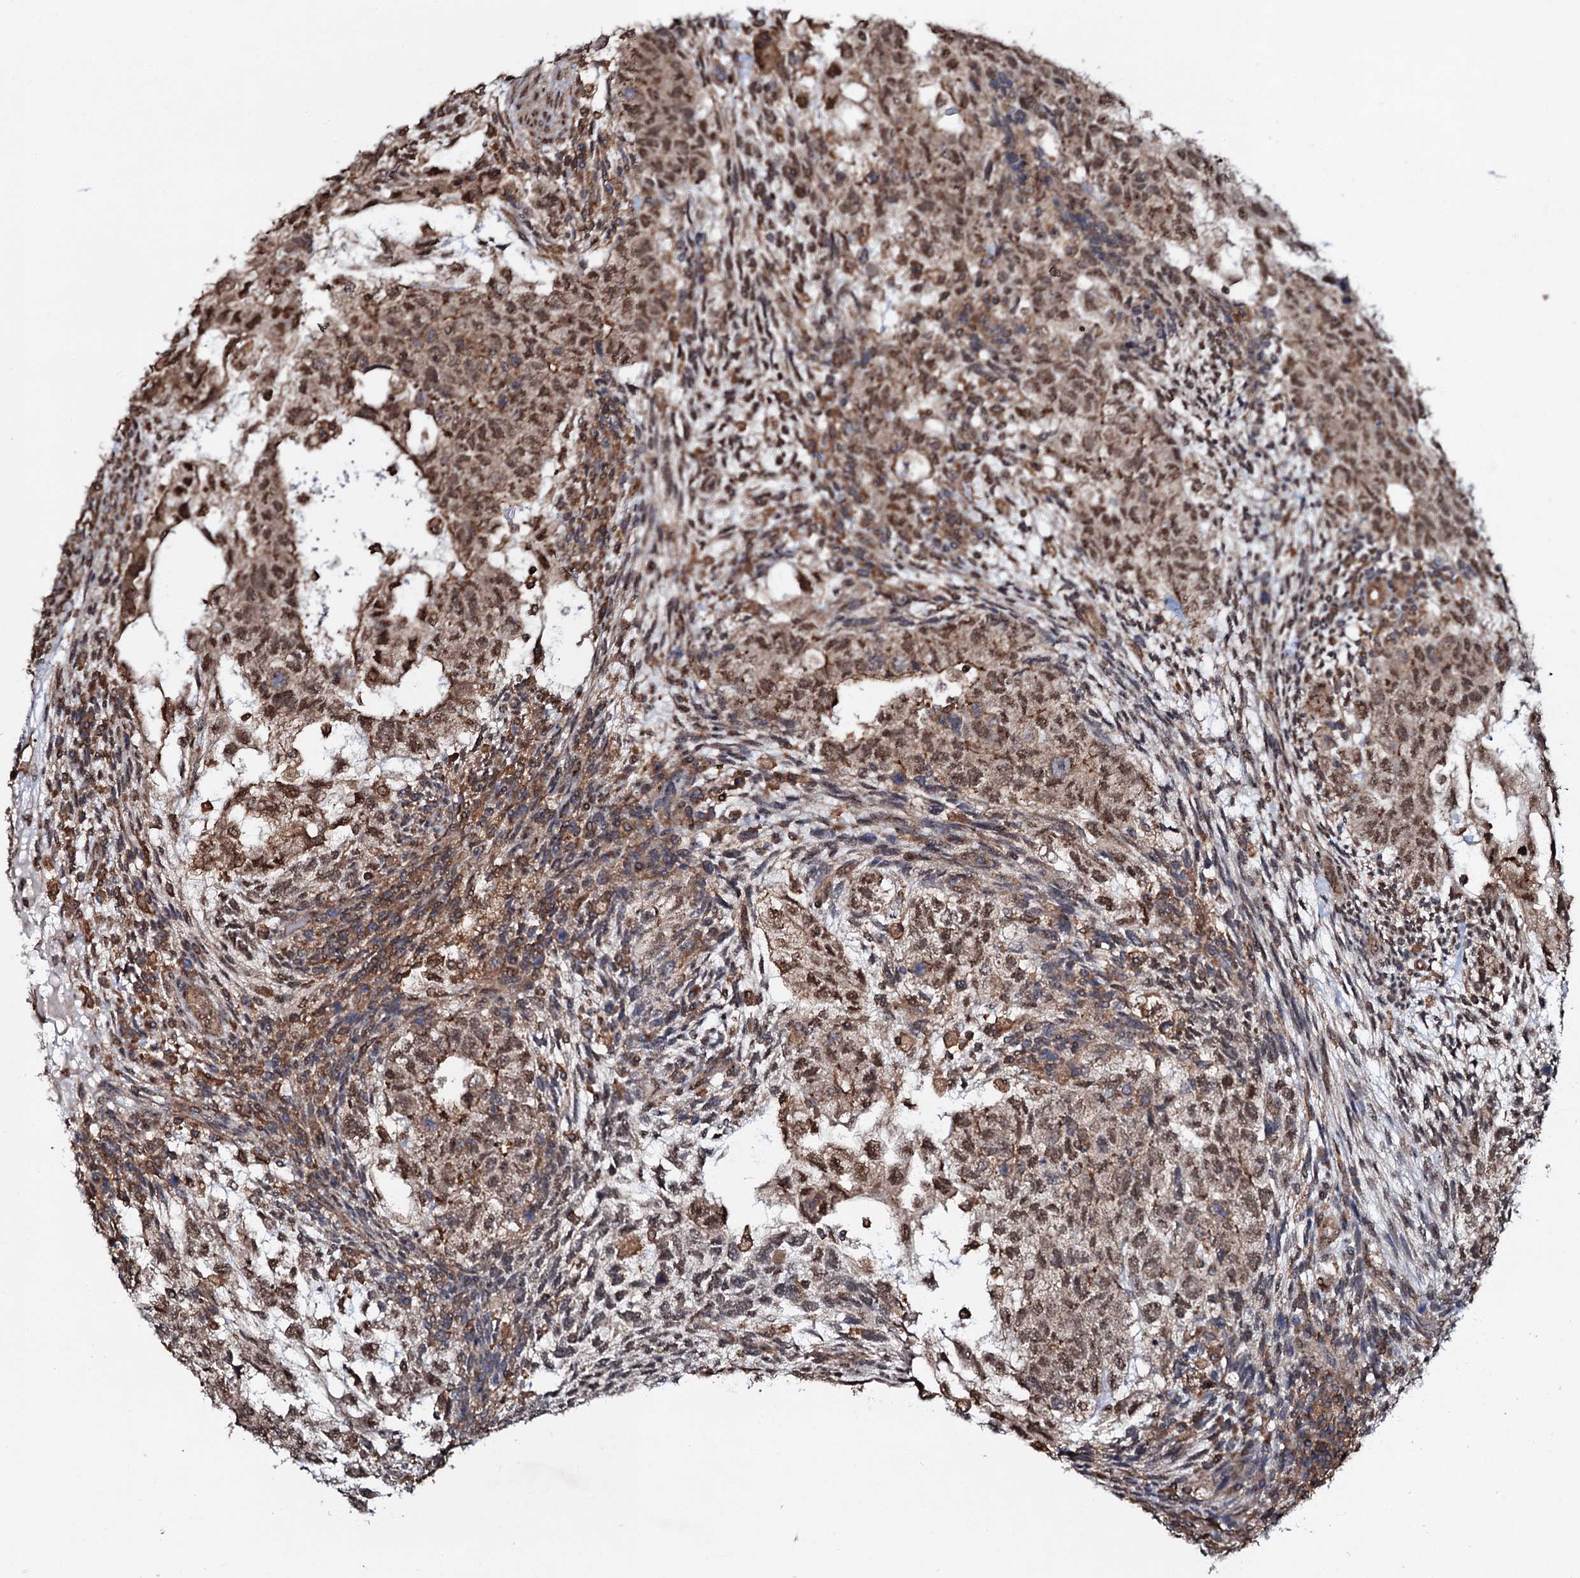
{"staining": {"intensity": "moderate", "quantity": ">75%", "location": "nuclear"}, "tissue": "testis cancer", "cell_type": "Tumor cells", "image_type": "cancer", "snomed": [{"axis": "morphology", "description": "Normal tissue, NOS"}, {"axis": "morphology", "description": "Carcinoma, Embryonal, NOS"}, {"axis": "topography", "description": "Testis"}], "caption": "Immunohistochemistry staining of embryonal carcinoma (testis), which displays medium levels of moderate nuclear staining in approximately >75% of tumor cells indicating moderate nuclear protein staining. The staining was performed using DAB (3,3'-diaminobenzidine) (brown) for protein detection and nuclei were counterstained in hematoxylin (blue).", "gene": "COG6", "patient": {"sex": "male", "age": 36}}